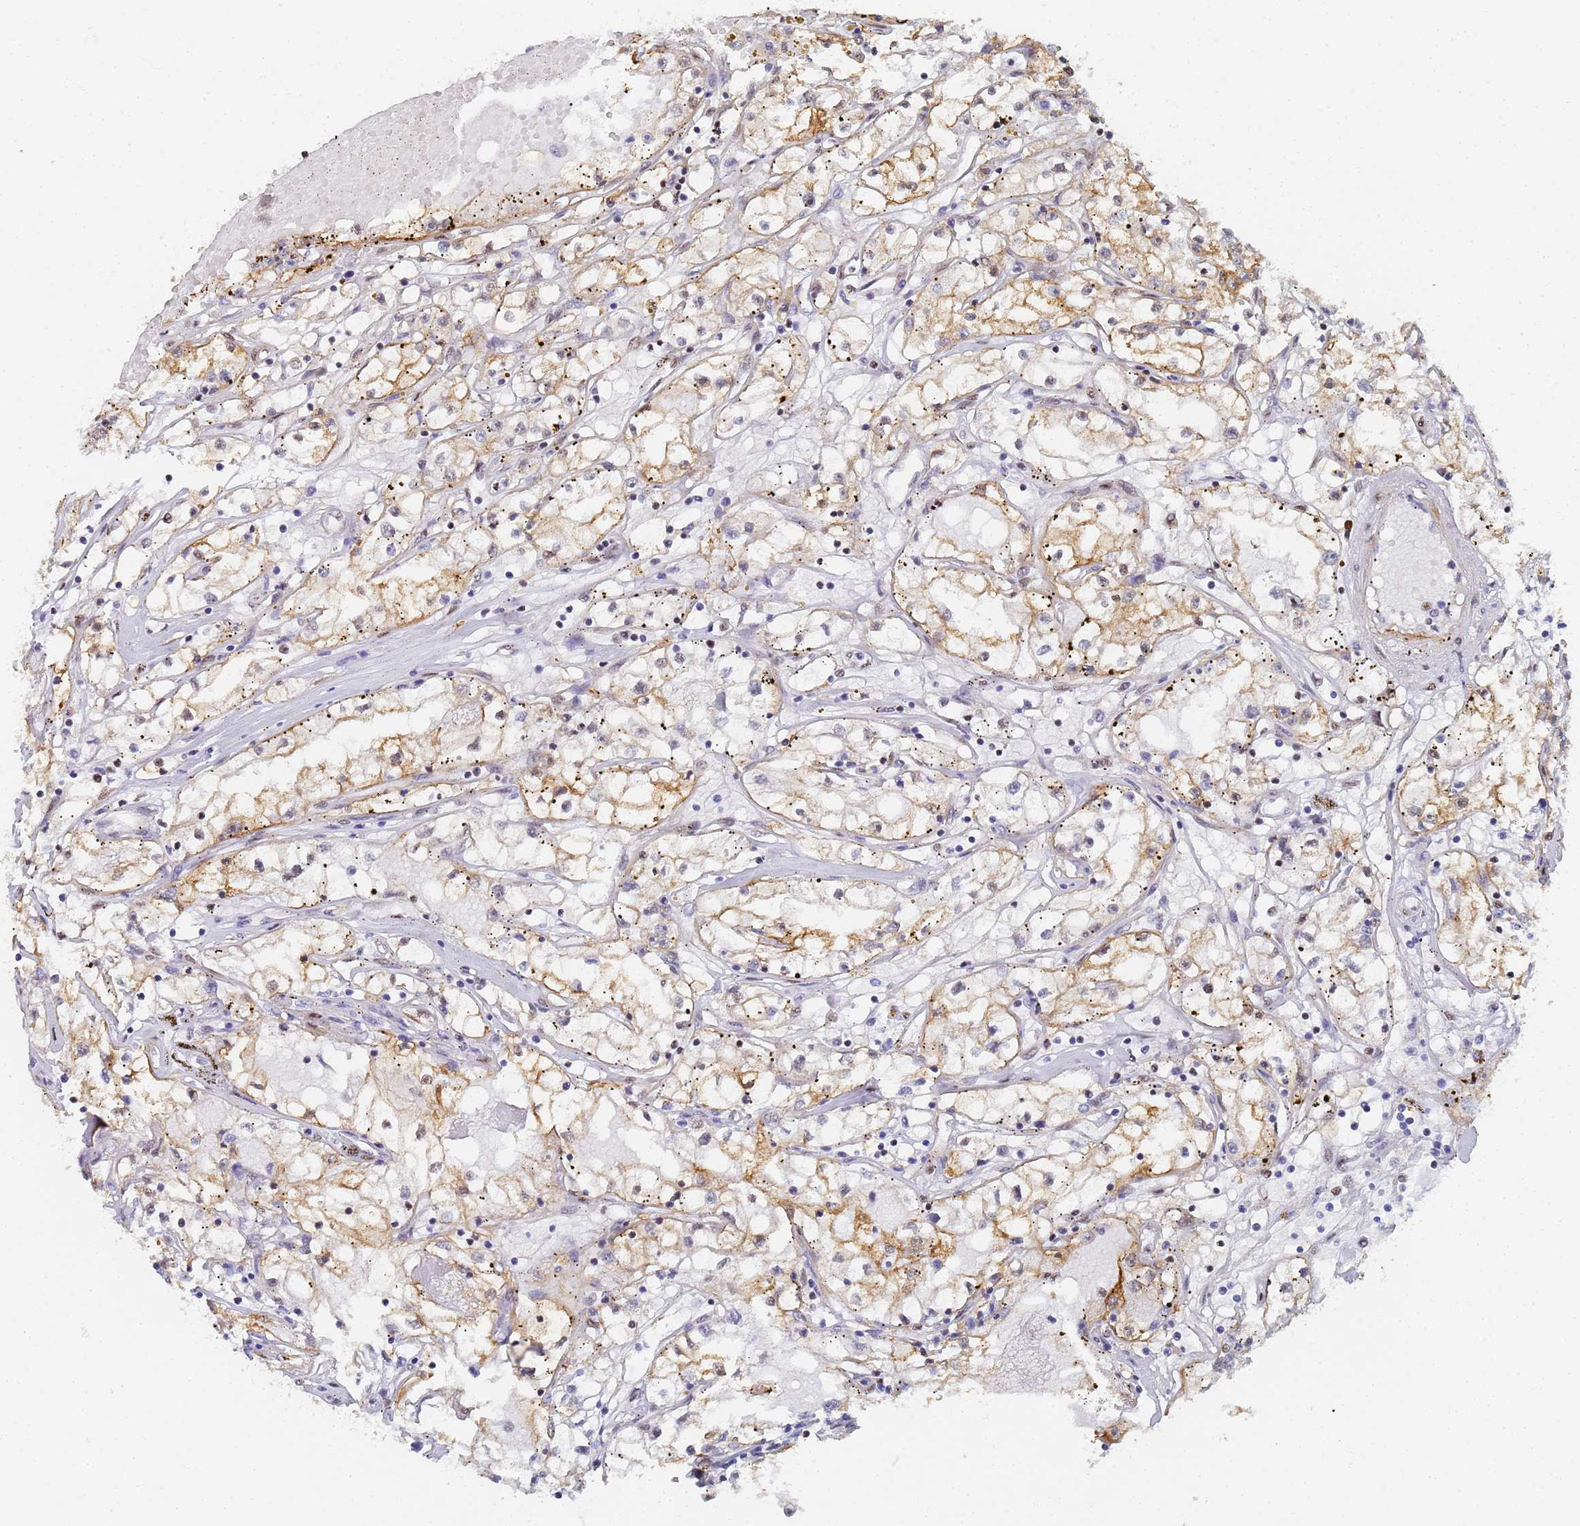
{"staining": {"intensity": "moderate", "quantity": "25%-75%", "location": "cytoplasmic/membranous"}, "tissue": "renal cancer", "cell_type": "Tumor cells", "image_type": "cancer", "snomed": [{"axis": "morphology", "description": "Adenocarcinoma, NOS"}, {"axis": "topography", "description": "Kidney"}], "caption": "Renal adenocarcinoma tissue reveals moderate cytoplasmic/membranous positivity in about 25%-75% of tumor cells (IHC, brightfield microscopy, high magnification).", "gene": "PRRT4", "patient": {"sex": "male", "age": 56}}